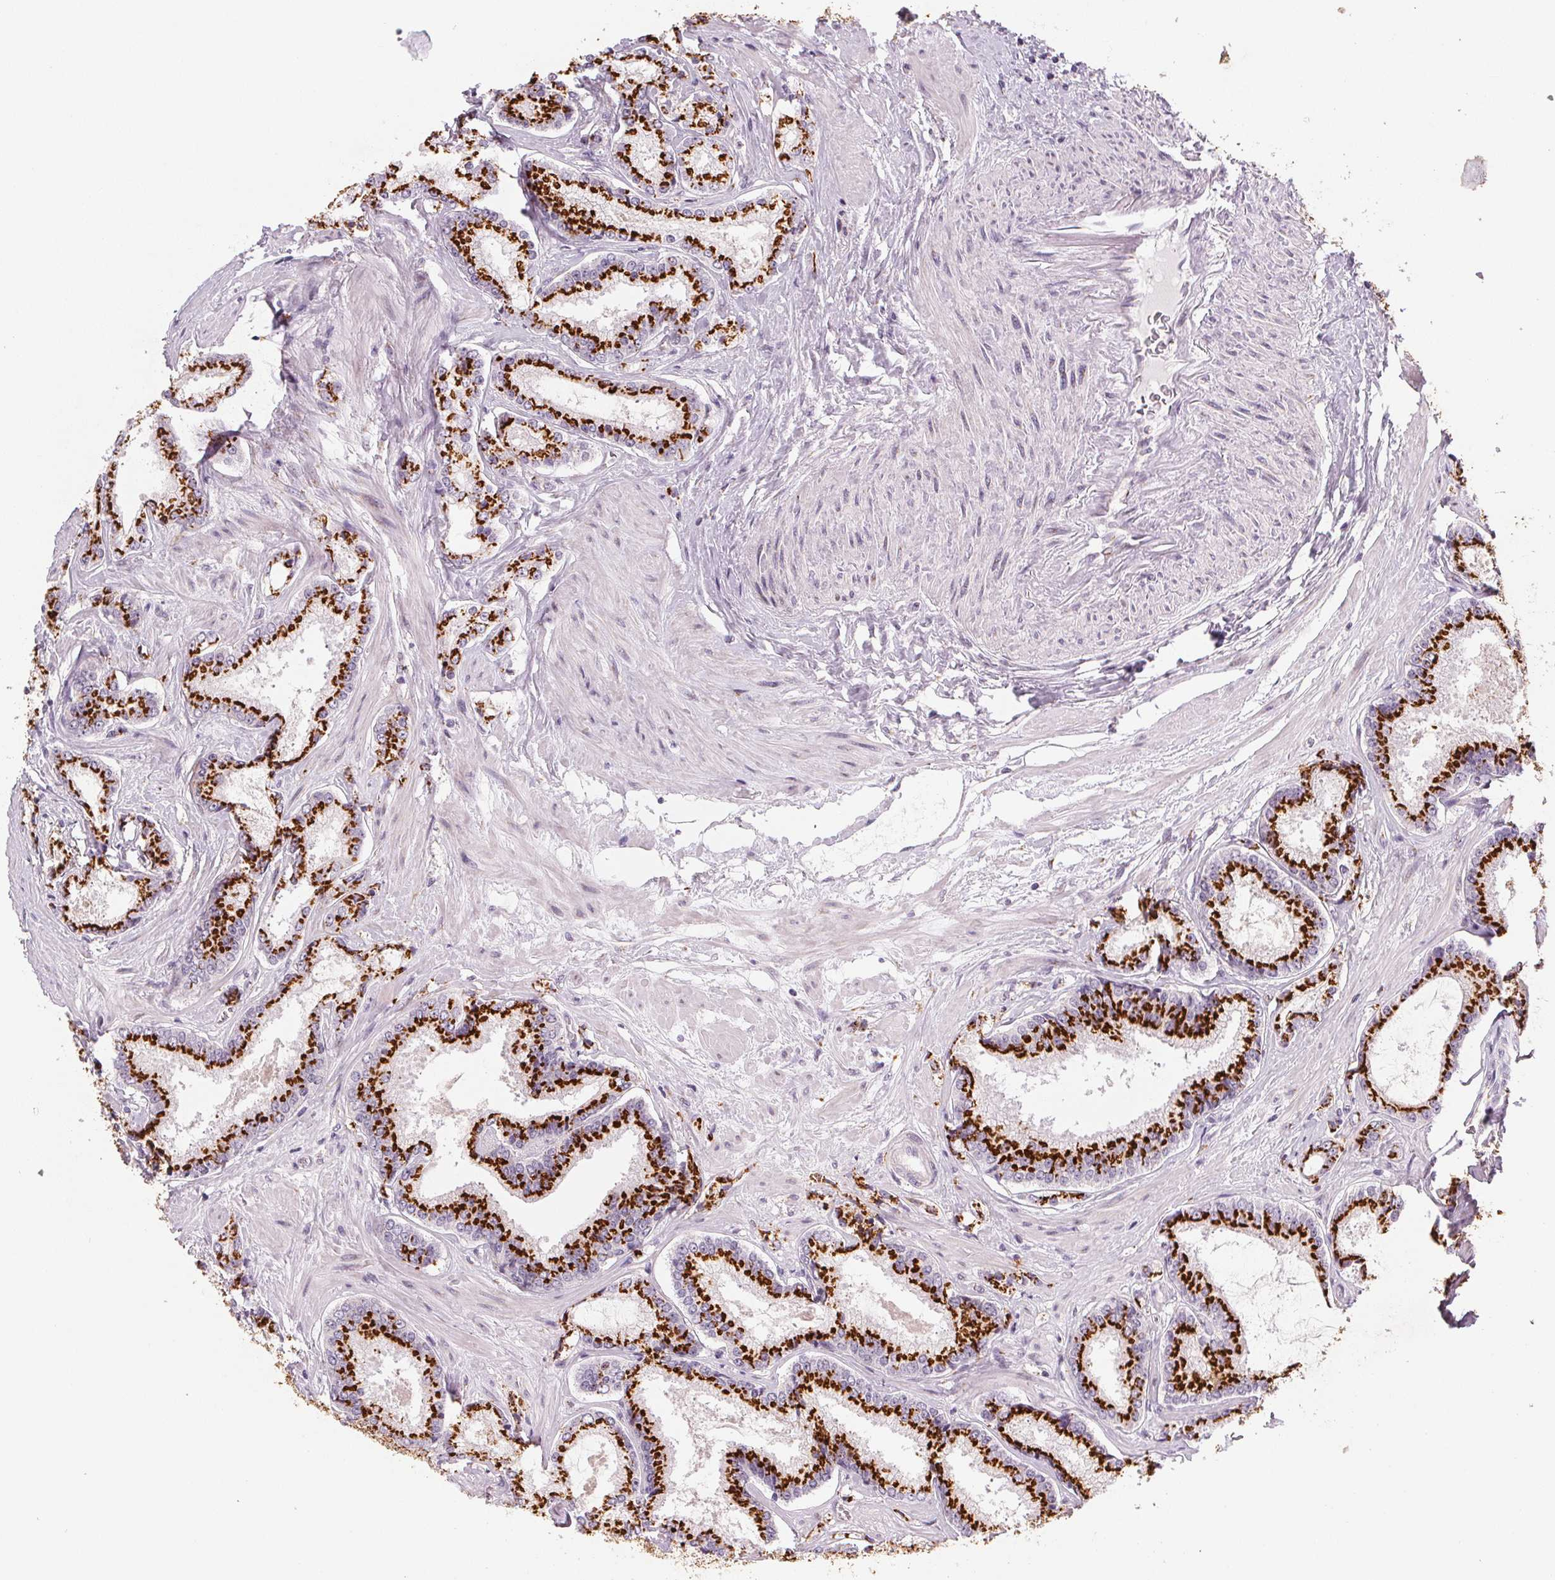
{"staining": {"intensity": "strong", "quantity": ">75%", "location": "cytoplasmic/membranous"}, "tissue": "prostate cancer", "cell_type": "Tumor cells", "image_type": "cancer", "snomed": [{"axis": "morphology", "description": "Adenocarcinoma, Low grade"}, {"axis": "topography", "description": "Prostate"}], "caption": "The immunohistochemical stain shows strong cytoplasmic/membranous staining in tumor cells of adenocarcinoma (low-grade) (prostate) tissue.", "gene": "RAB22A", "patient": {"sex": "male", "age": 56}}